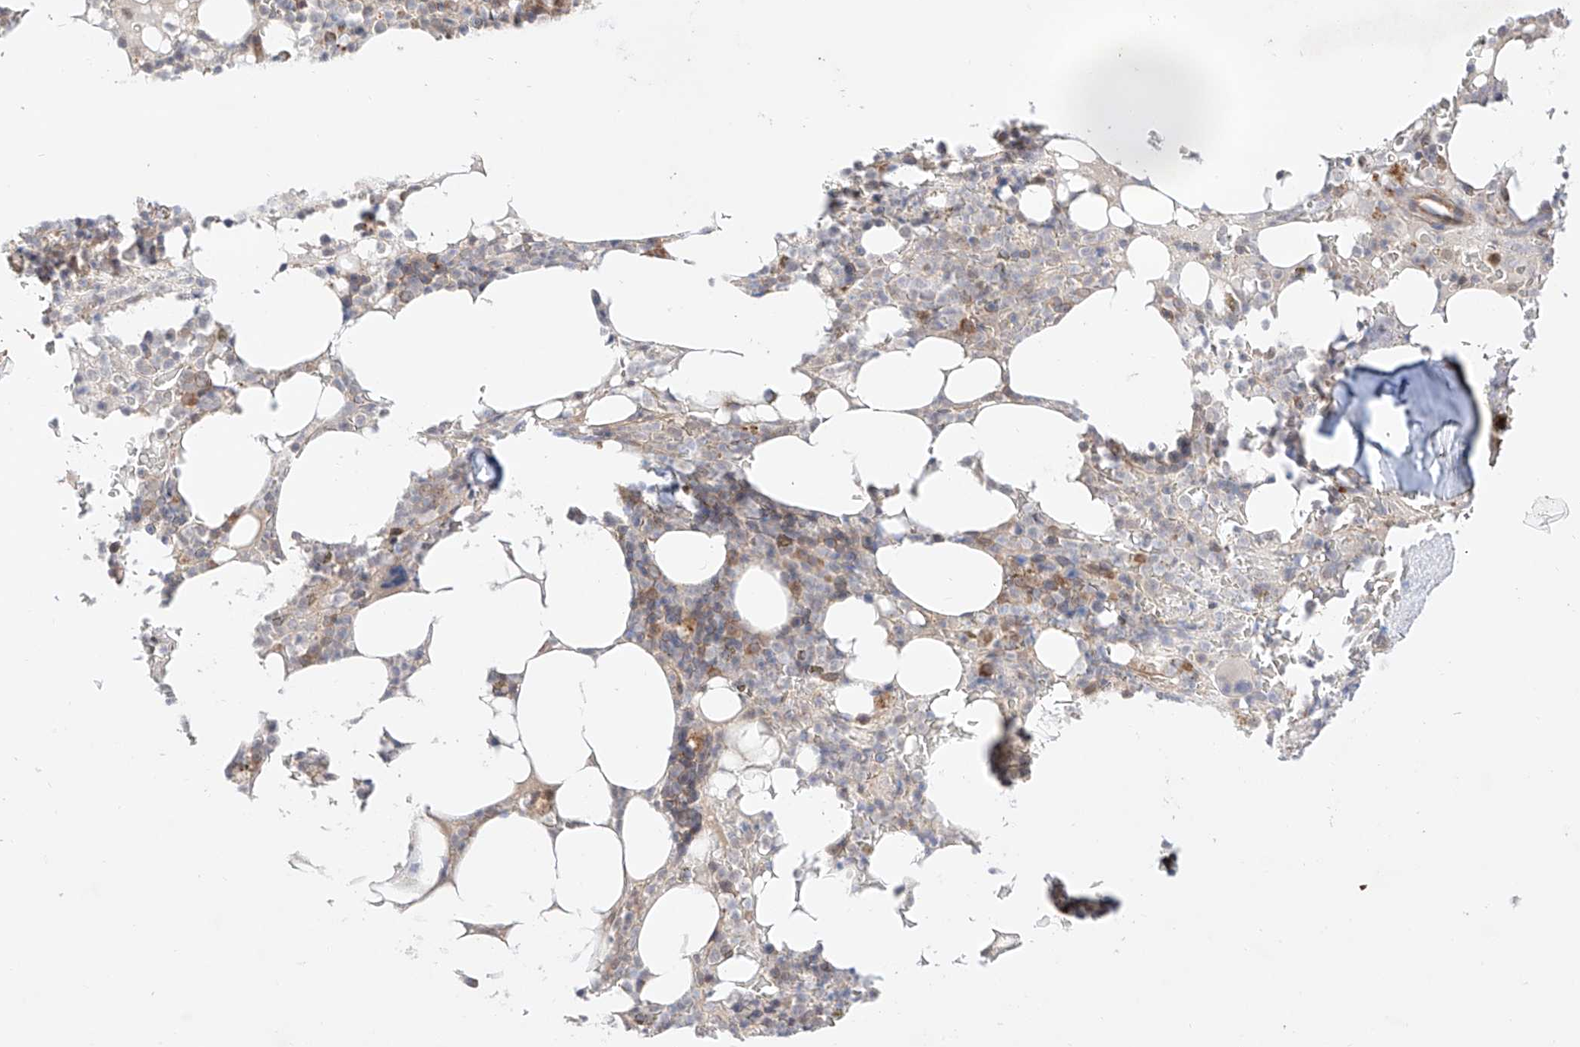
{"staining": {"intensity": "weak", "quantity": "<25%", "location": "cytoplasmic/membranous"}, "tissue": "bone marrow", "cell_type": "Hematopoietic cells", "image_type": "normal", "snomed": [{"axis": "morphology", "description": "Normal tissue, NOS"}, {"axis": "topography", "description": "Bone marrow"}], "caption": "An immunohistochemistry (IHC) image of unremarkable bone marrow is shown. There is no staining in hematopoietic cells of bone marrow. (IHC, brightfield microscopy, high magnification).", "gene": "TSR2", "patient": {"sex": "male", "age": 58}}